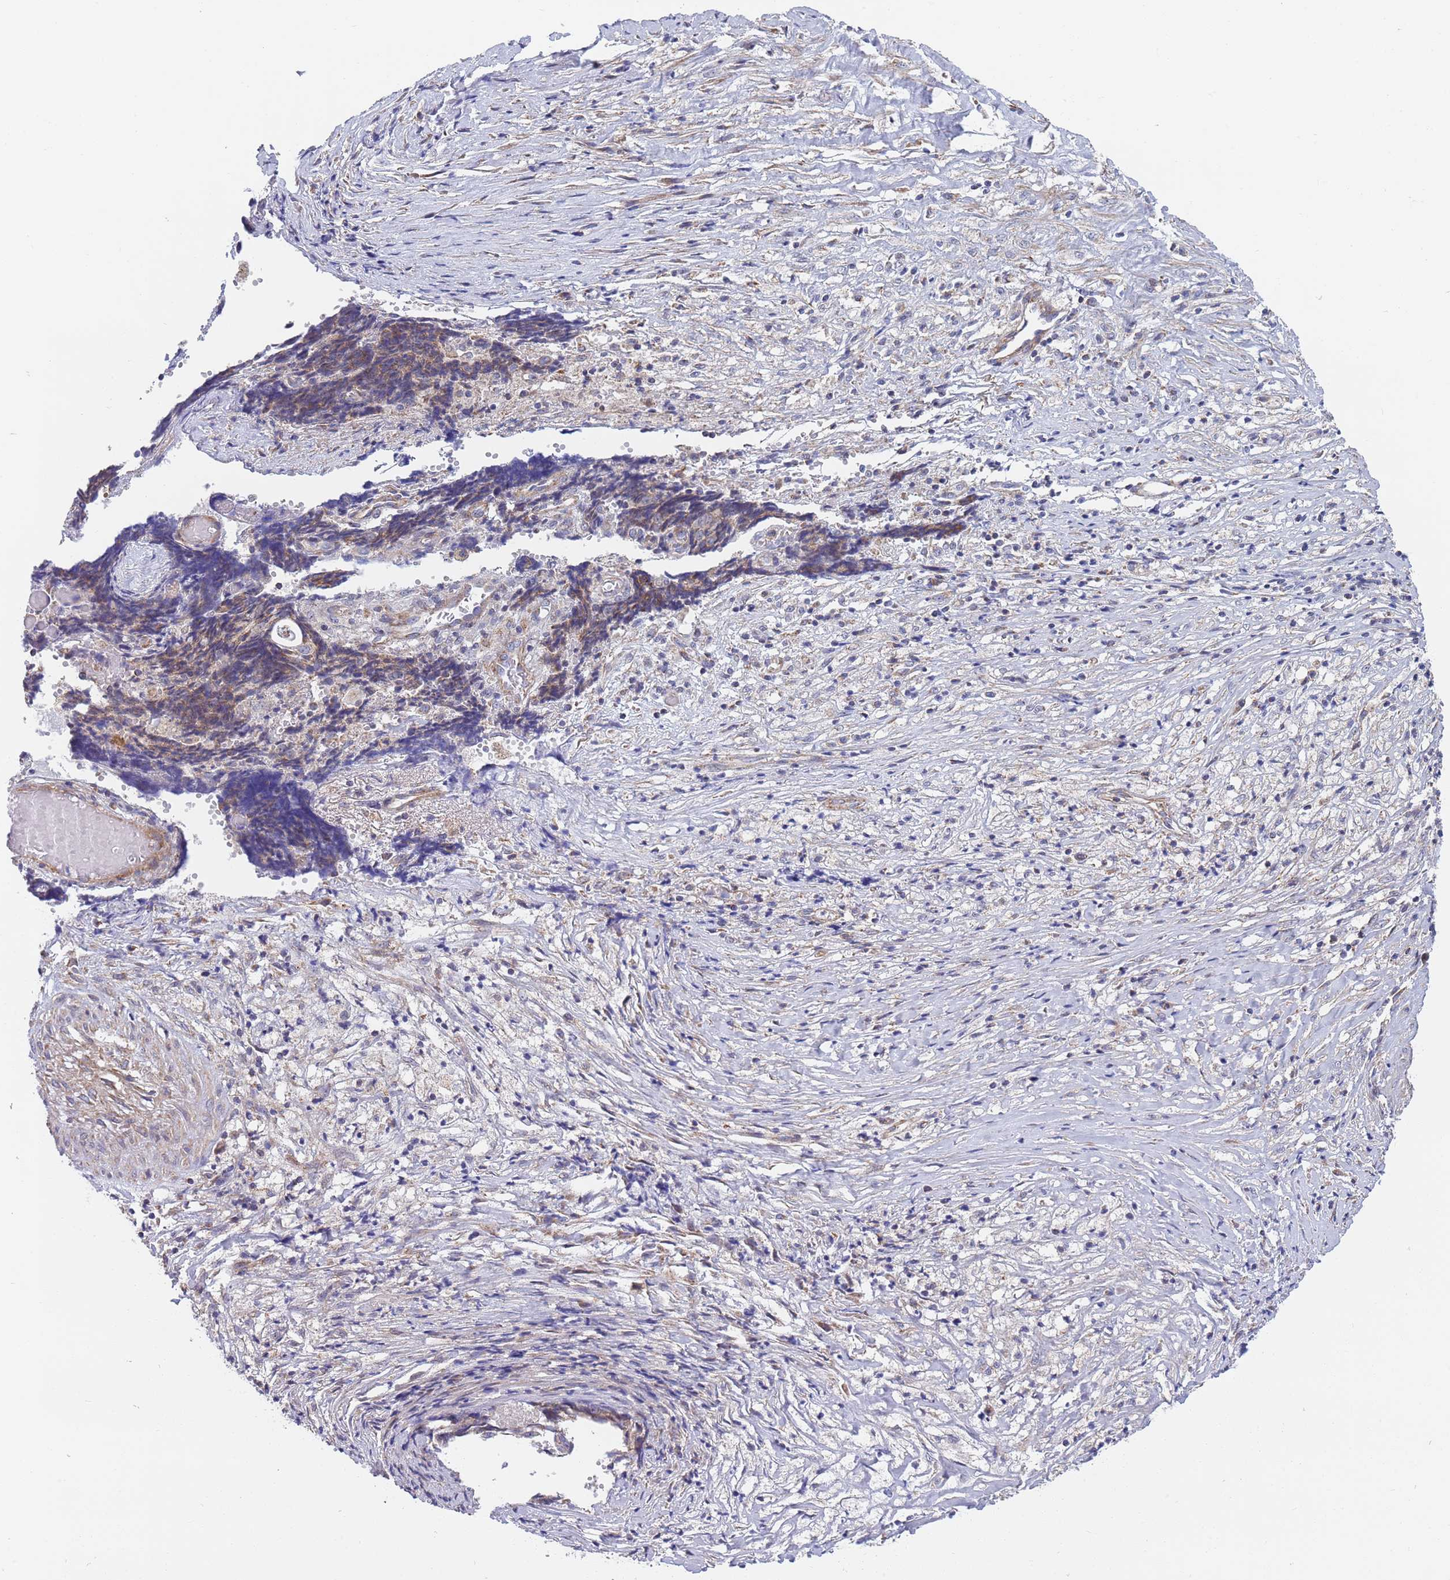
{"staining": {"intensity": "moderate", "quantity": ">75%", "location": "cytoplasmic/membranous"}, "tissue": "ovarian cancer", "cell_type": "Tumor cells", "image_type": "cancer", "snomed": [{"axis": "morphology", "description": "Carcinoma, endometroid"}, {"axis": "topography", "description": "Ovary"}], "caption": "Endometroid carcinoma (ovarian) stained with a brown dye reveals moderate cytoplasmic/membranous positive staining in about >75% of tumor cells.", "gene": "PWWP3A", "patient": {"sex": "female", "age": 42}}